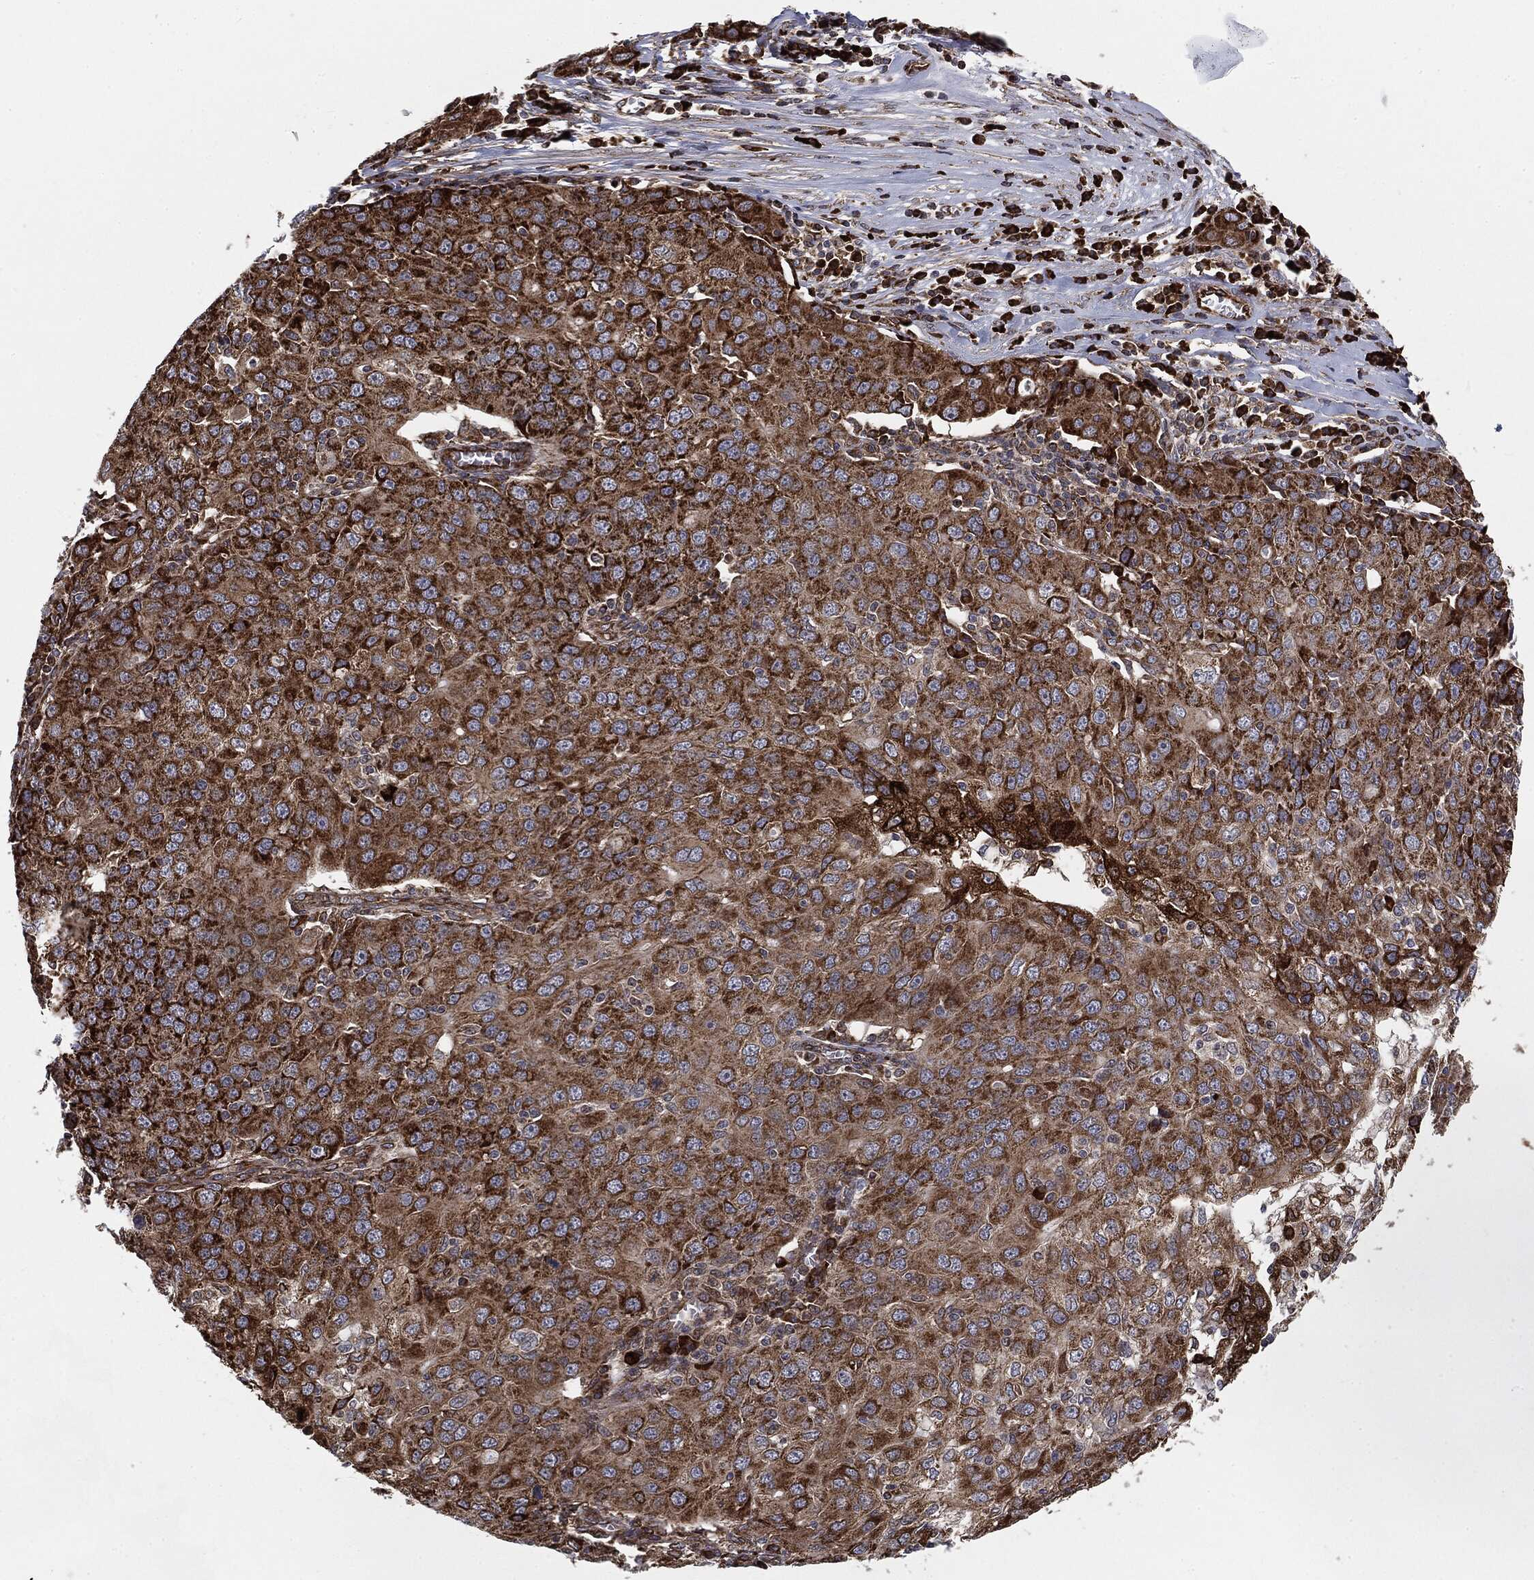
{"staining": {"intensity": "strong", "quantity": ">75%", "location": "cytoplasmic/membranous"}, "tissue": "ovarian cancer", "cell_type": "Tumor cells", "image_type": "cancer", "snomed": [{"axis": "morphology", "description": "Carcinoma, endometroid"}, {"axis": "topography", "description": "Ovary"}], "caption": "A high amount of strong cytoplasmic/membranous expression is seen in about >75% of tumor cells in ovarian endometroid carcinoma tissue. (DAB = brown stain, brightfield microscopy at high magnification).", "gene": "CYLD", "patient": {"sex": "female", "age": 50}}